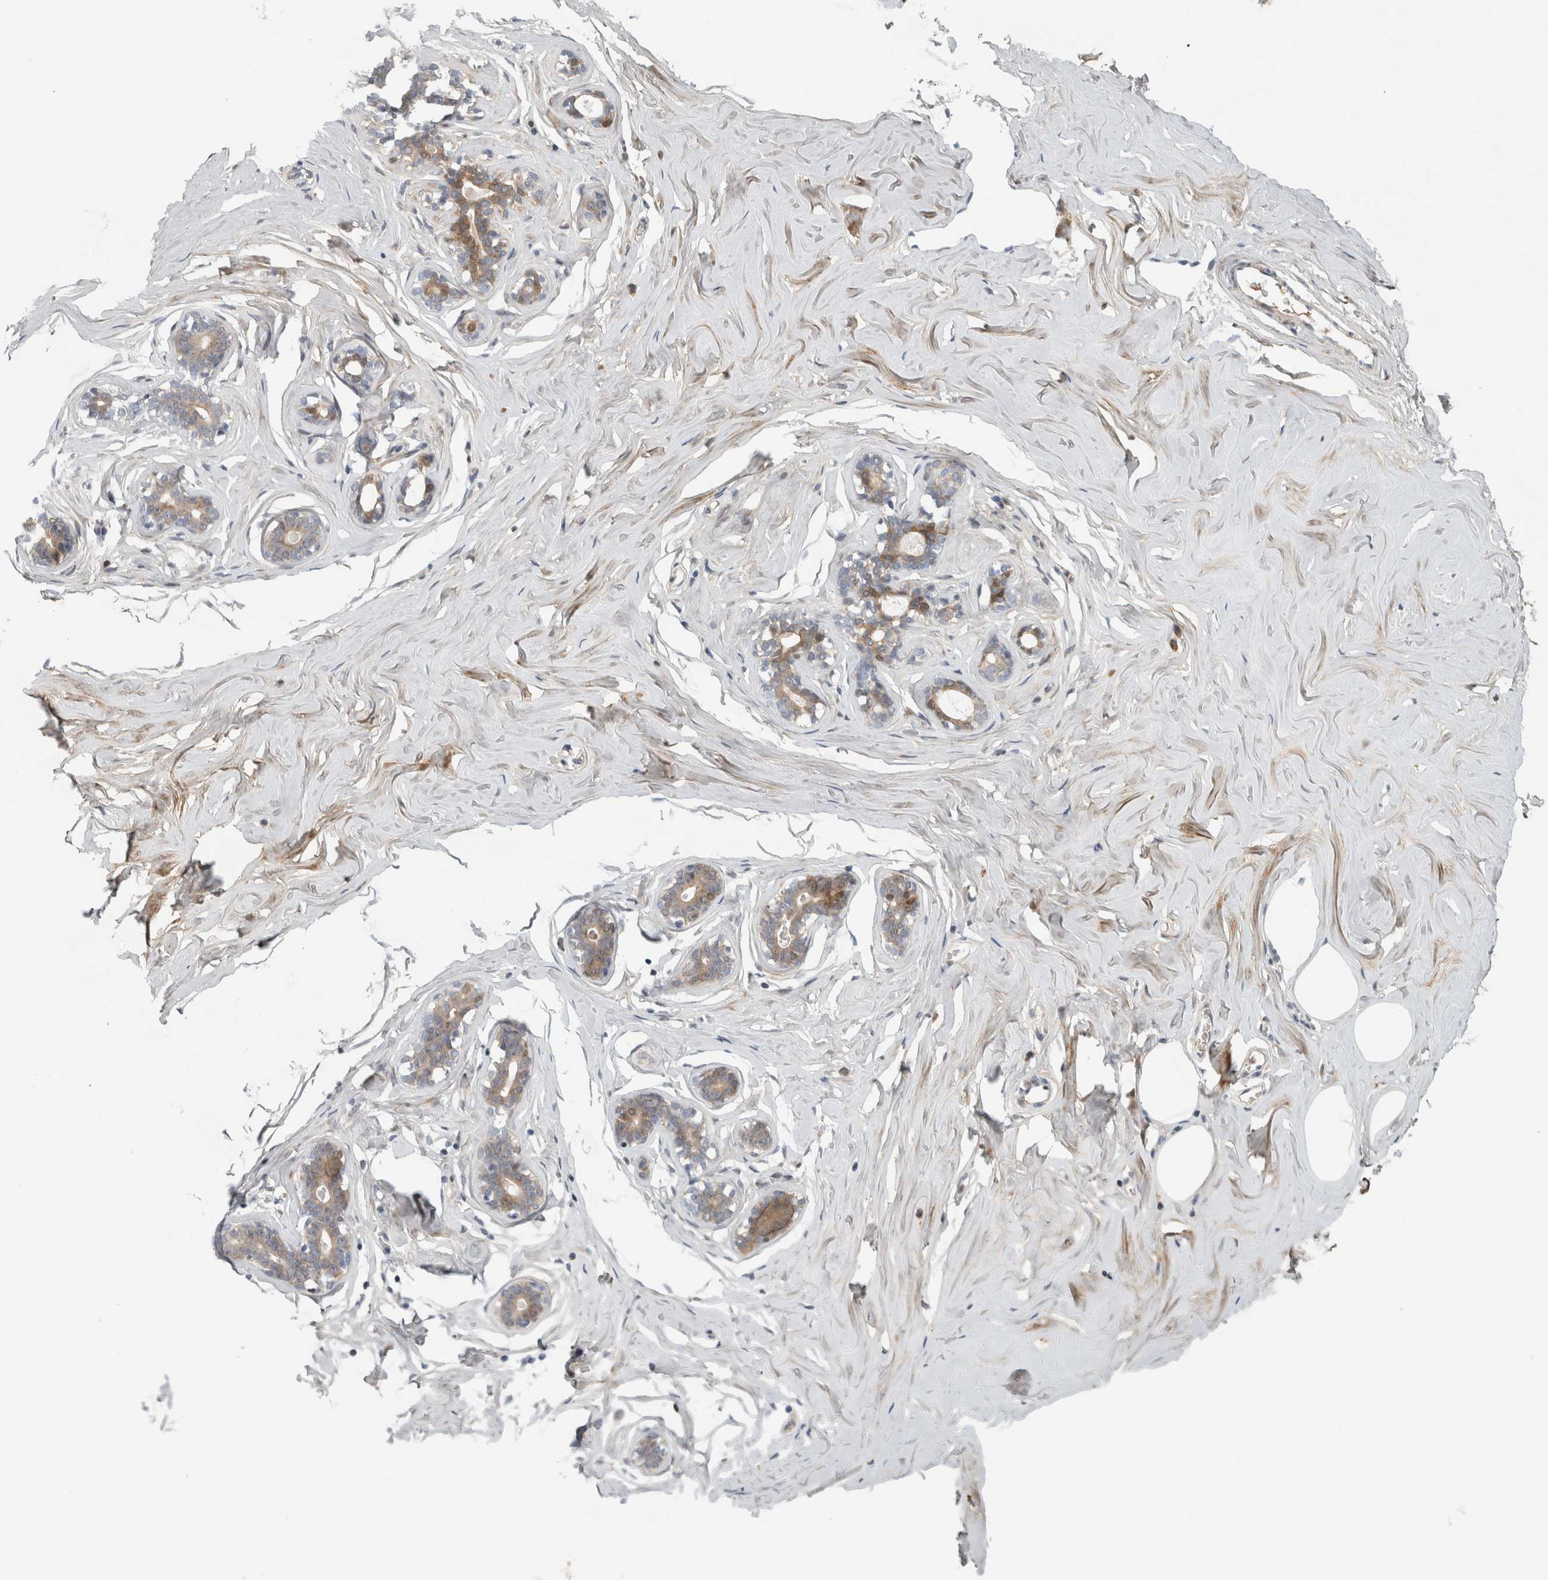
{"staining": {"intensity": "negative", "quantity": "none", "location": "none"}, "tissue": "adipose tissue", "cell_type": "Adipocytes", "image_type": "normal", "snomed": [{"axis": "morphology", "description": "Normal tissue, NOS"}, {"axis": "morphology", "description": "Fibrosis, NOS"}, {"axis": "topography", "description": "Breast"}, {"axis": "topography", "description": "Adipose tissue"}], "caption": "Adipose tissue was stained to show a protein in brown. There is no significant expression in adipocytes. The staining was performed using DAB to visualize the protein expression in brown, while the nuclei were stained in blue with hematoxylin (Magnification: 20x).", "gene": "RBM48", "patient": {"sex": "female", "age": 39}}